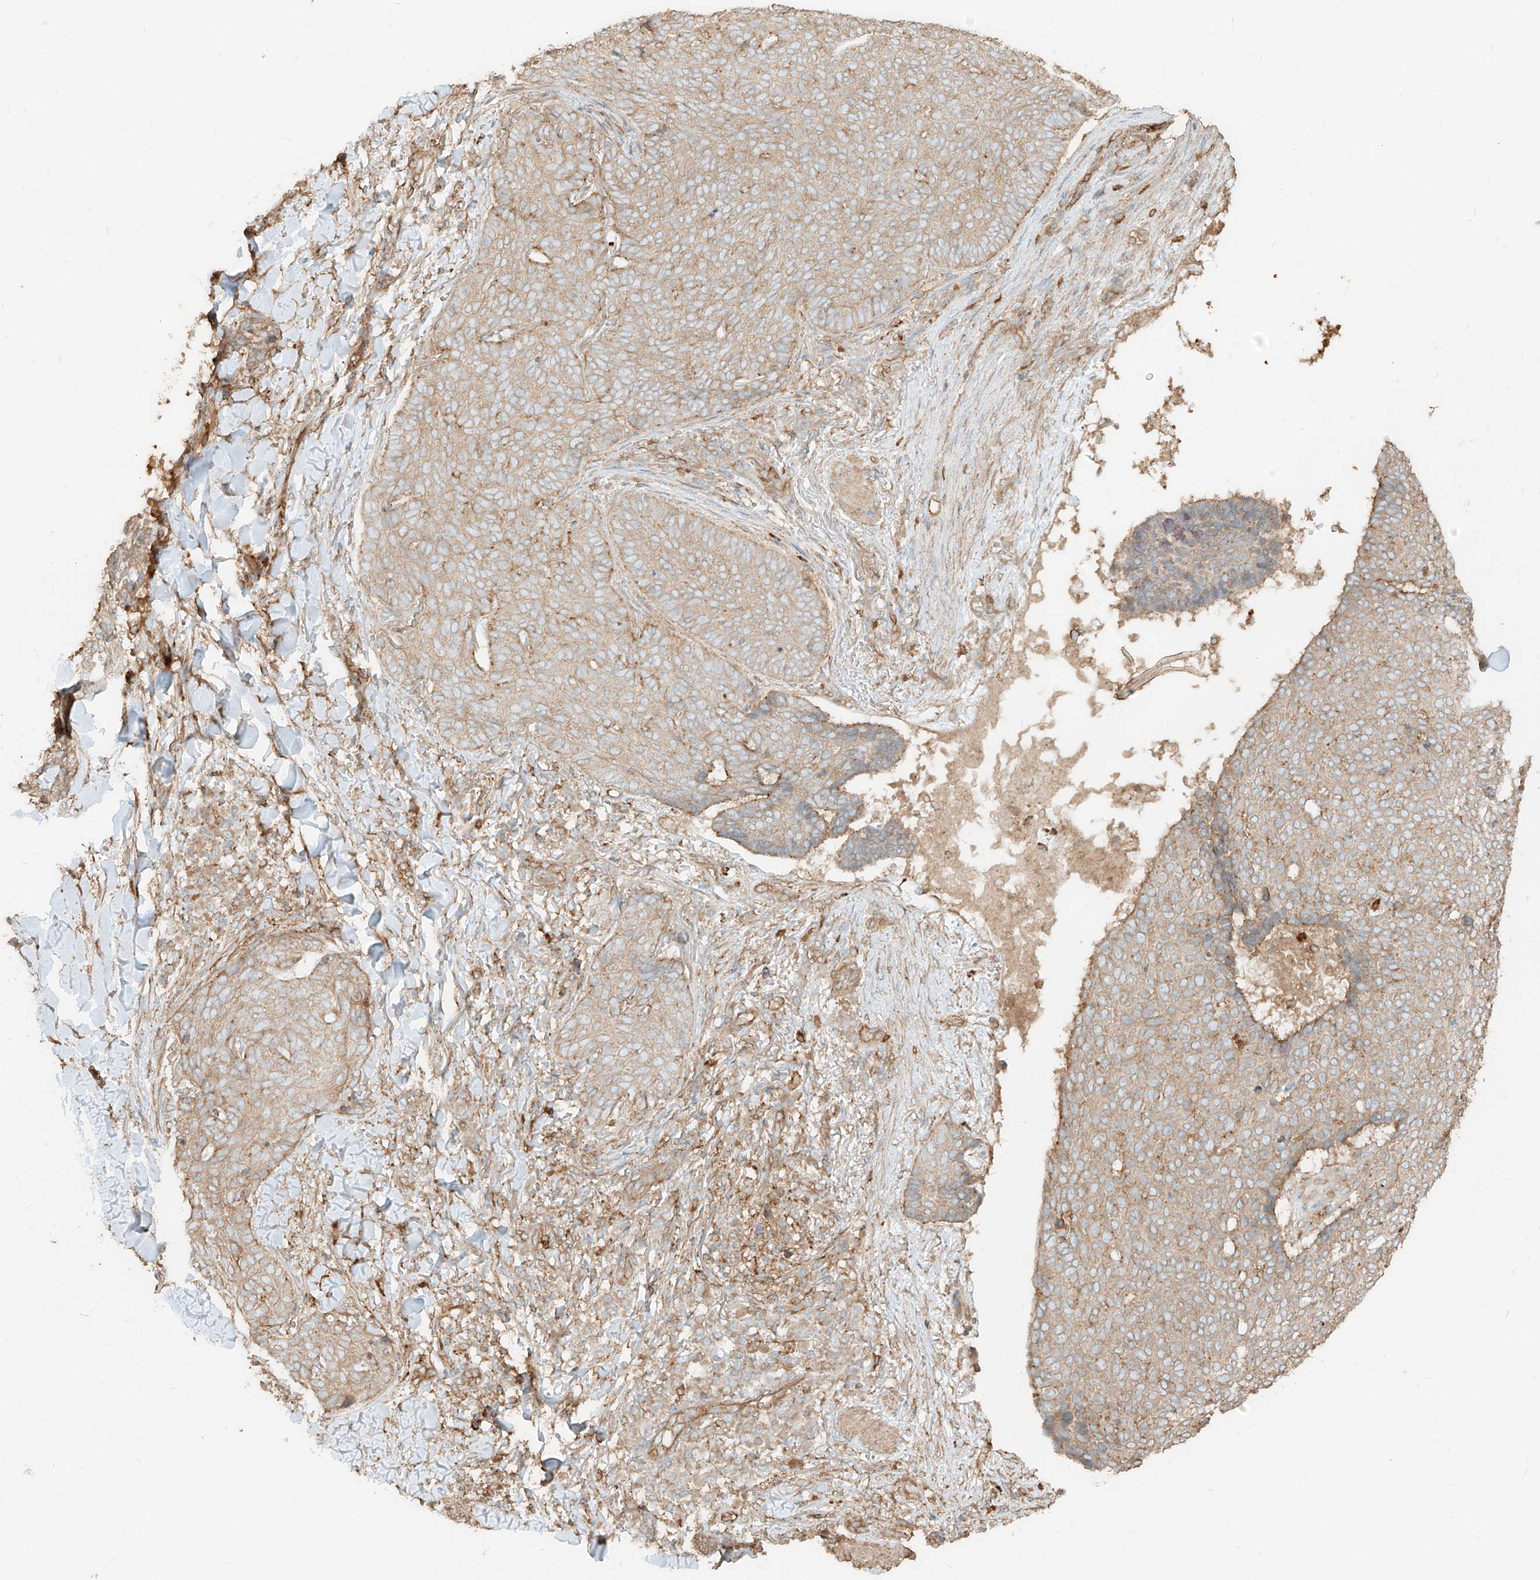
{"staining": {"intensity": "weak", "quantity": ">75%", "location": "cytoplasmic/membranous"}, "tissue": "skin cancer", "cell_type": "Tumor cells", "image_type": "cancer", "snomed": [{"axis": "morphology", "description": "Normal tissue, NOS"}, {"axis": "morphology", "description": "Basal cell carcinoma"}, {"axis": "topography", "description": "Skin"}], "caption": "IHC of human skin cancer (basal cell carcinoma) shows low levels of weak cytoplasmic/membranous expression in approximately >75% of tumor cells.", "gene": "CCDC115", "patient": {"sex": "male", "age": 50}}